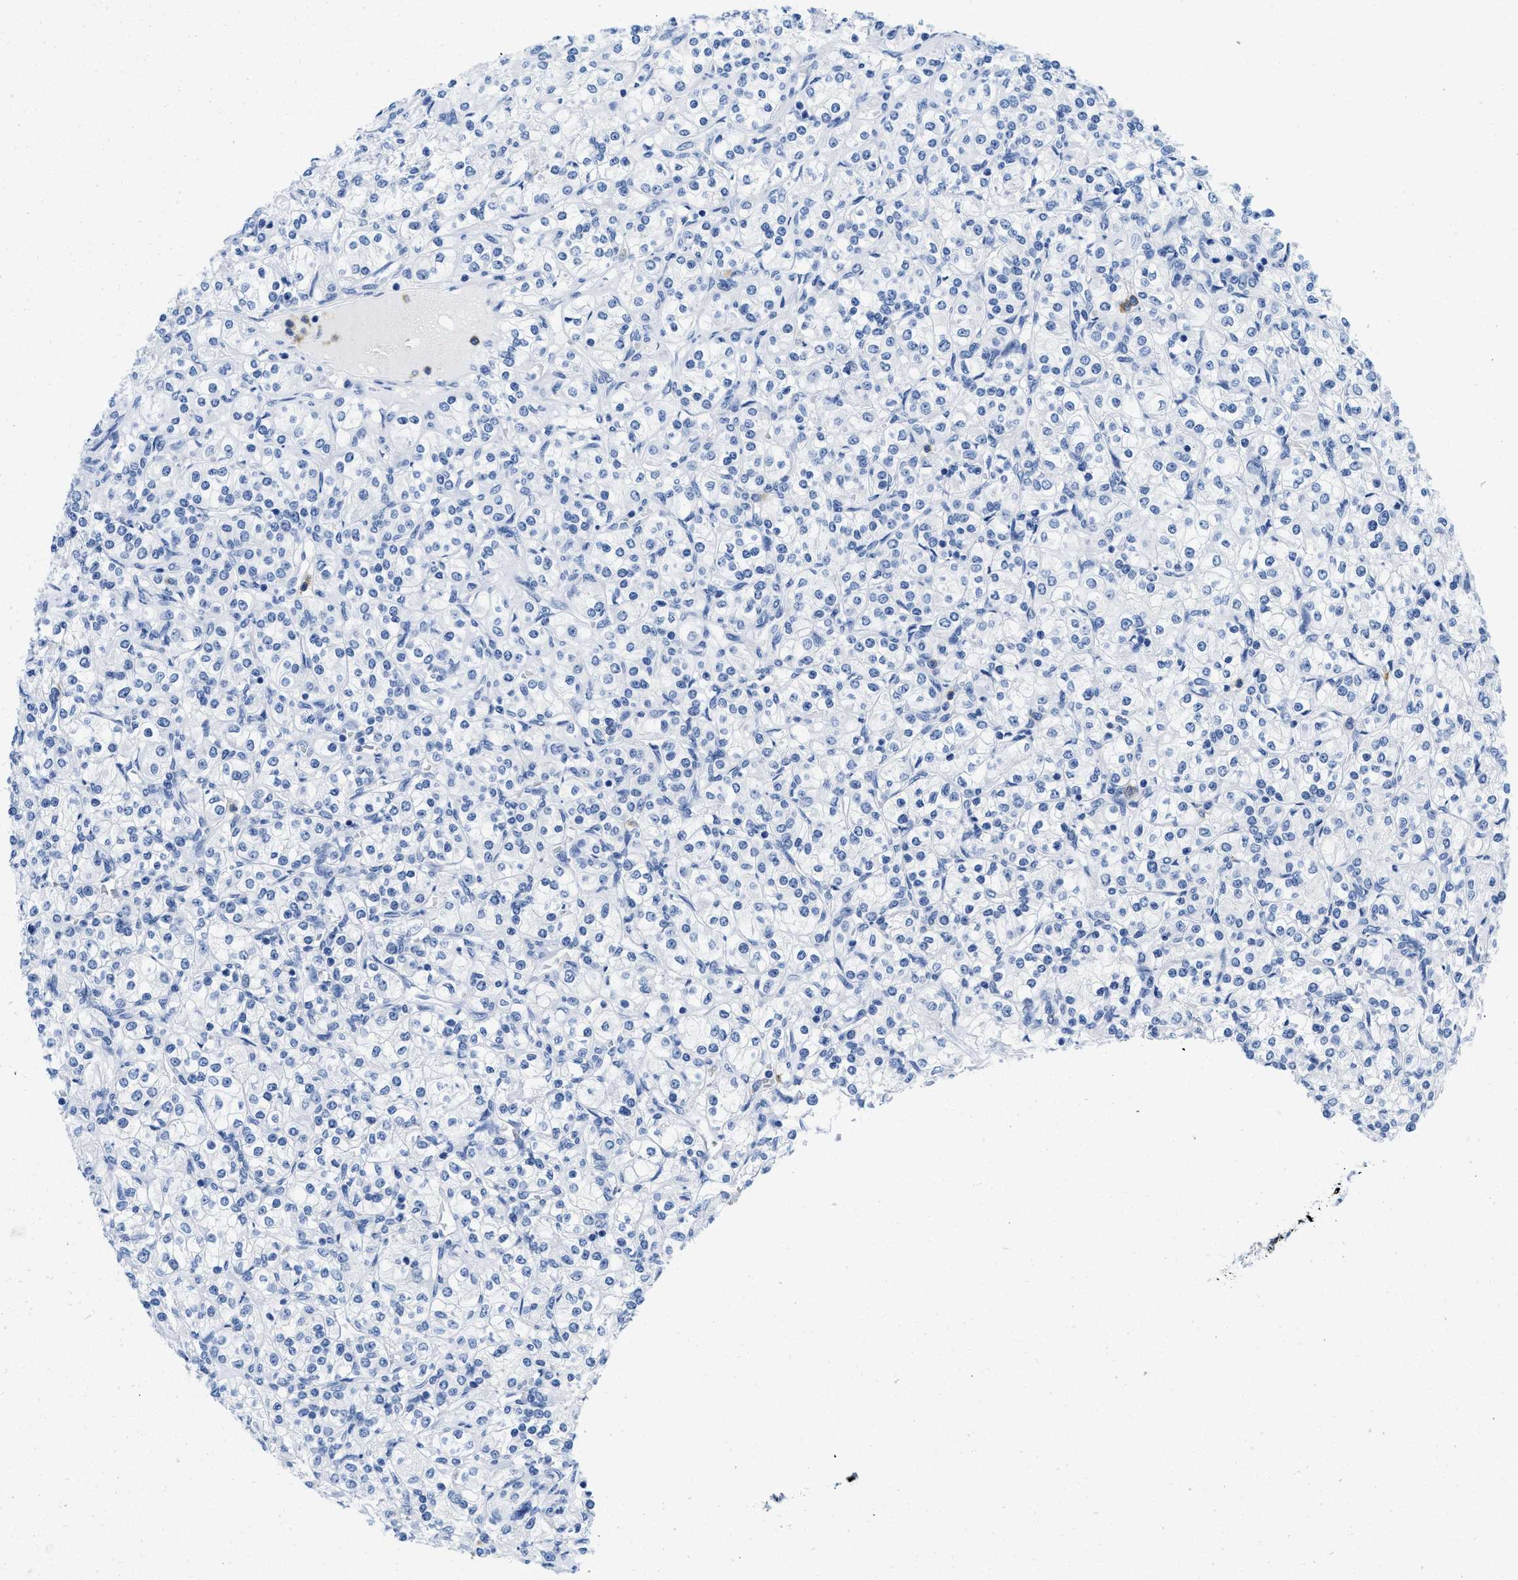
{"staining": {"intensity": "negative", "quantity": "none", "location": "none"}, "tissue": "renal cancer", "cell_type": "Tumor cells", "image_type": "cancer", "snomed": [{"axis": "morphology", "description": "Adenocarcinoma, NOS"}, {"axis": "topography", "description": "Kidney"}], "caption": "IHC image of neoplastic tissue: human renal cancer (adenocarcinoma) stained with DAB (3,3'-diaminobenzidine) displays no significant protein staining in tumor cells.", "gene": "CR1", "patient": {"sex": "male", "age": 77}}